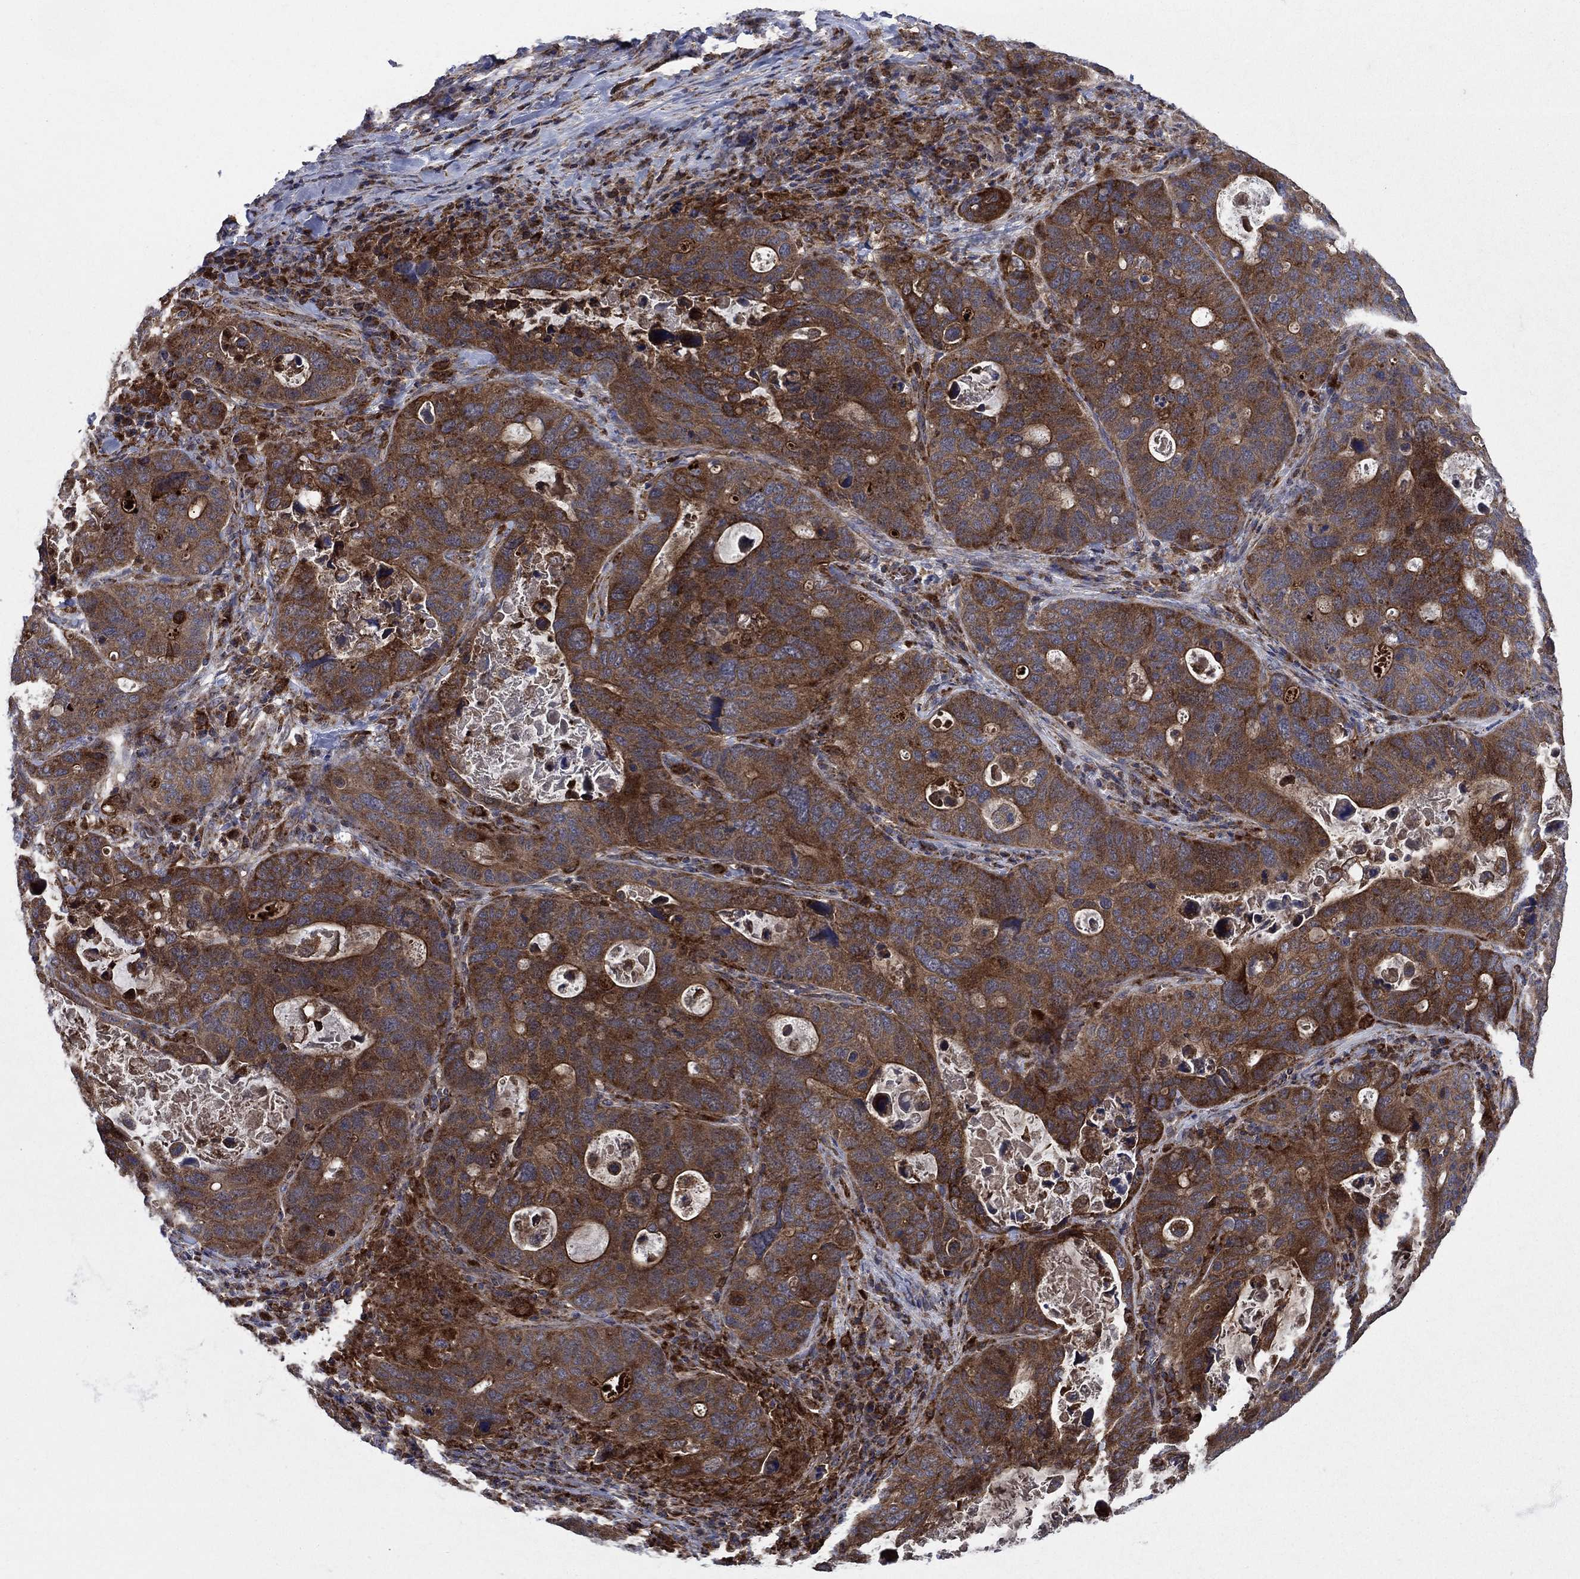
{"staining": {"intensity": "strong", "quantity": "25%-75%", "location": "cytoplasmic/membranous"}, "tissue": "stomach cancer", "cell_type": "Tumor cells", "image_type": "cancer", "snomed": [{"axis": "morphology", "description": "Adenocarcinoma, NOS"}, {"axis": "topography", "description": "Stomach"}], "caption": "DAB immunohistochemical staining of stomach adenocarcinoma displays strong cytoplasmic/membranous protein staining in about 25%-75% of tumor cells.", "gene": "RNF19B", "patient": {"sex": "male", "age": 54}}